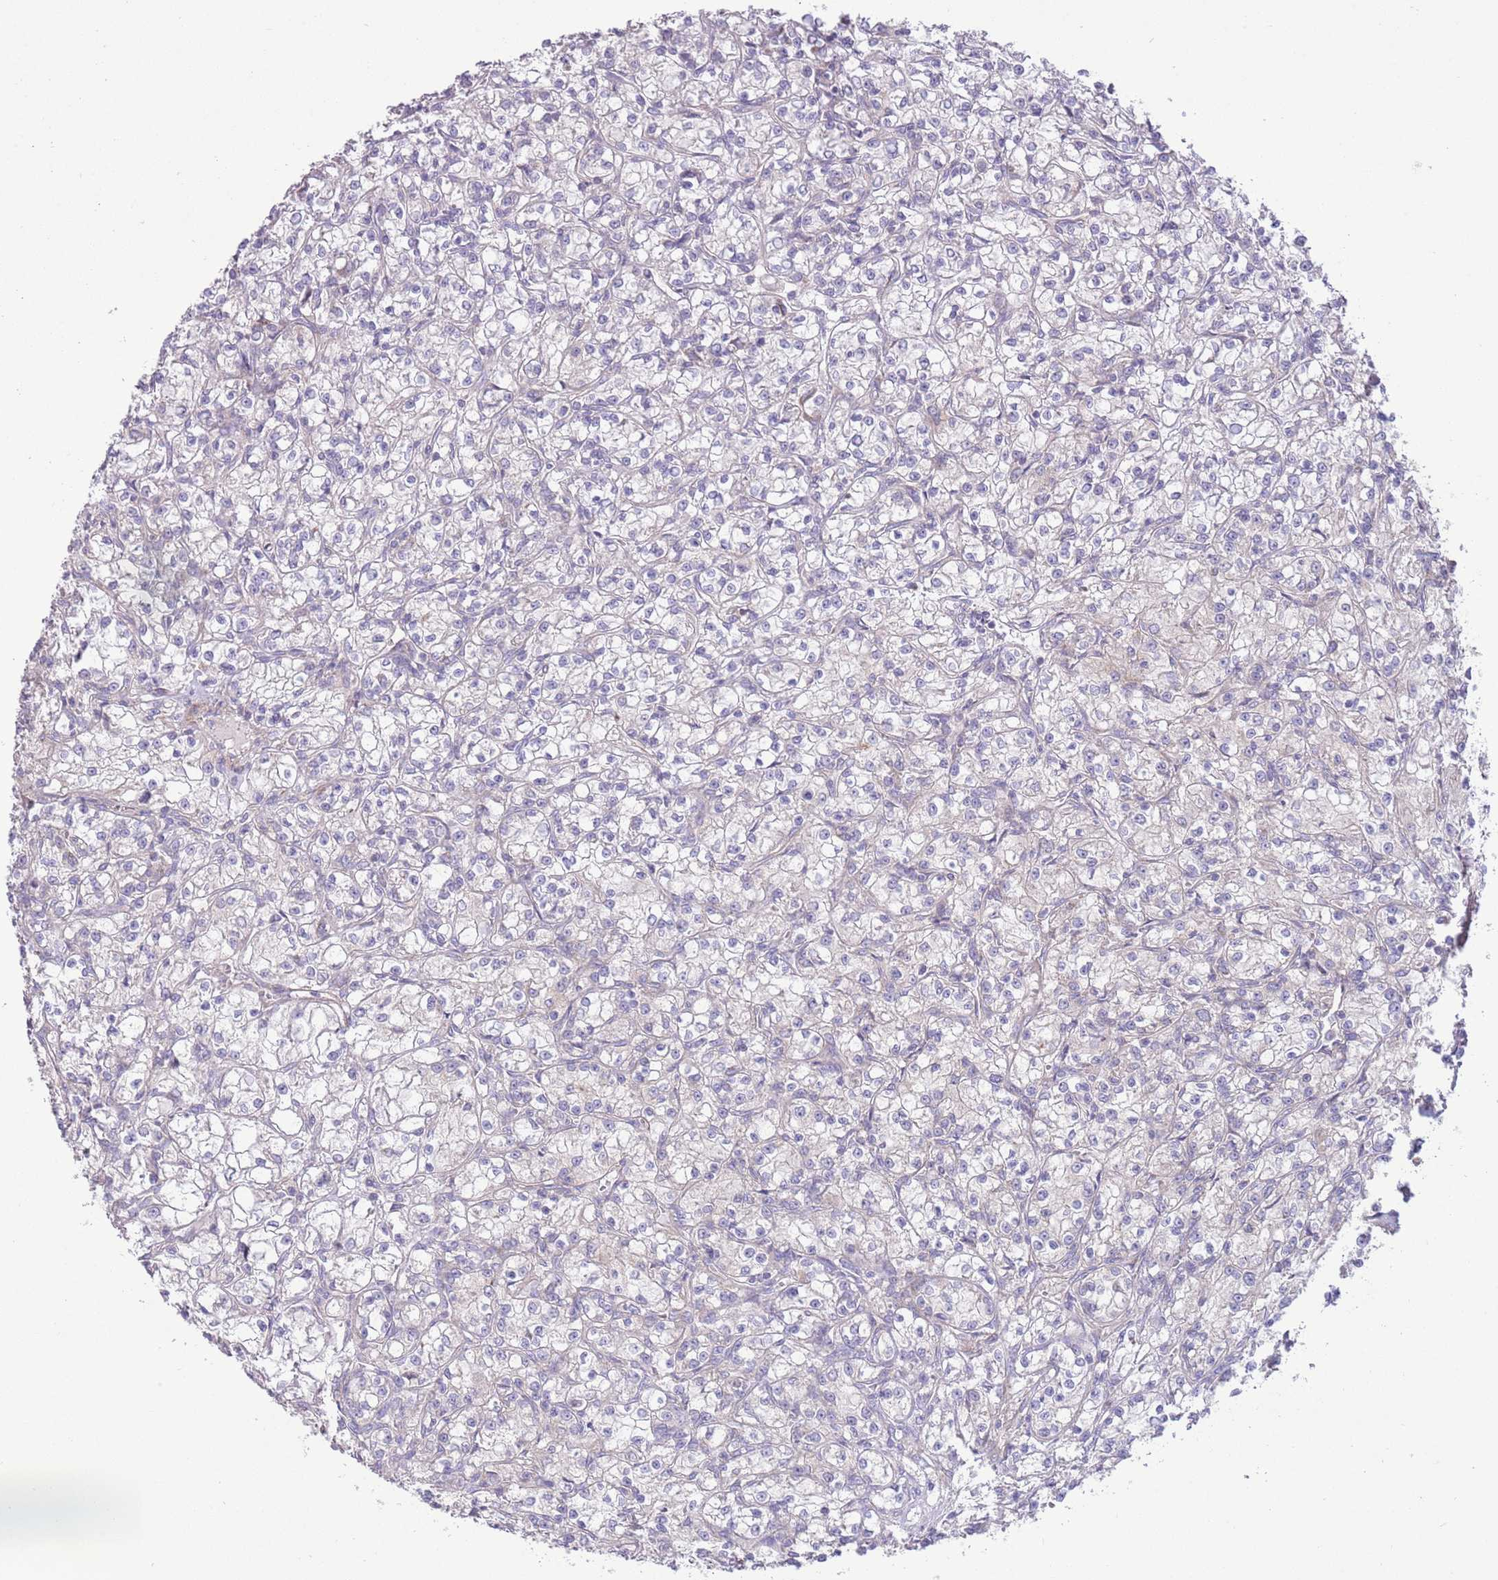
{"staining": {"intensity": "negative", "quantity": "none", "location": "none"}, "tissue": "renal cancer", "cell_type": "Tumor cells", "image_type": "cancer", "snomed": [{"axis": "morphology", "description": "Adenocarcinoma, NOS"}, {"axis": "topography", "description": "Kidney"}], "caption": "DAB (3,3'-diaminobenzidine) immunohistochemical staining of human renal cancer exhibits no significant staining in tumor cells. The staining is performed using DAB (3,3'-diaminobenzidine) brown chromogen with nuclei counter-stained in using hematoxylin.", "gene": "TOMM5", "patient": {"sex": "female", "age": 59}}